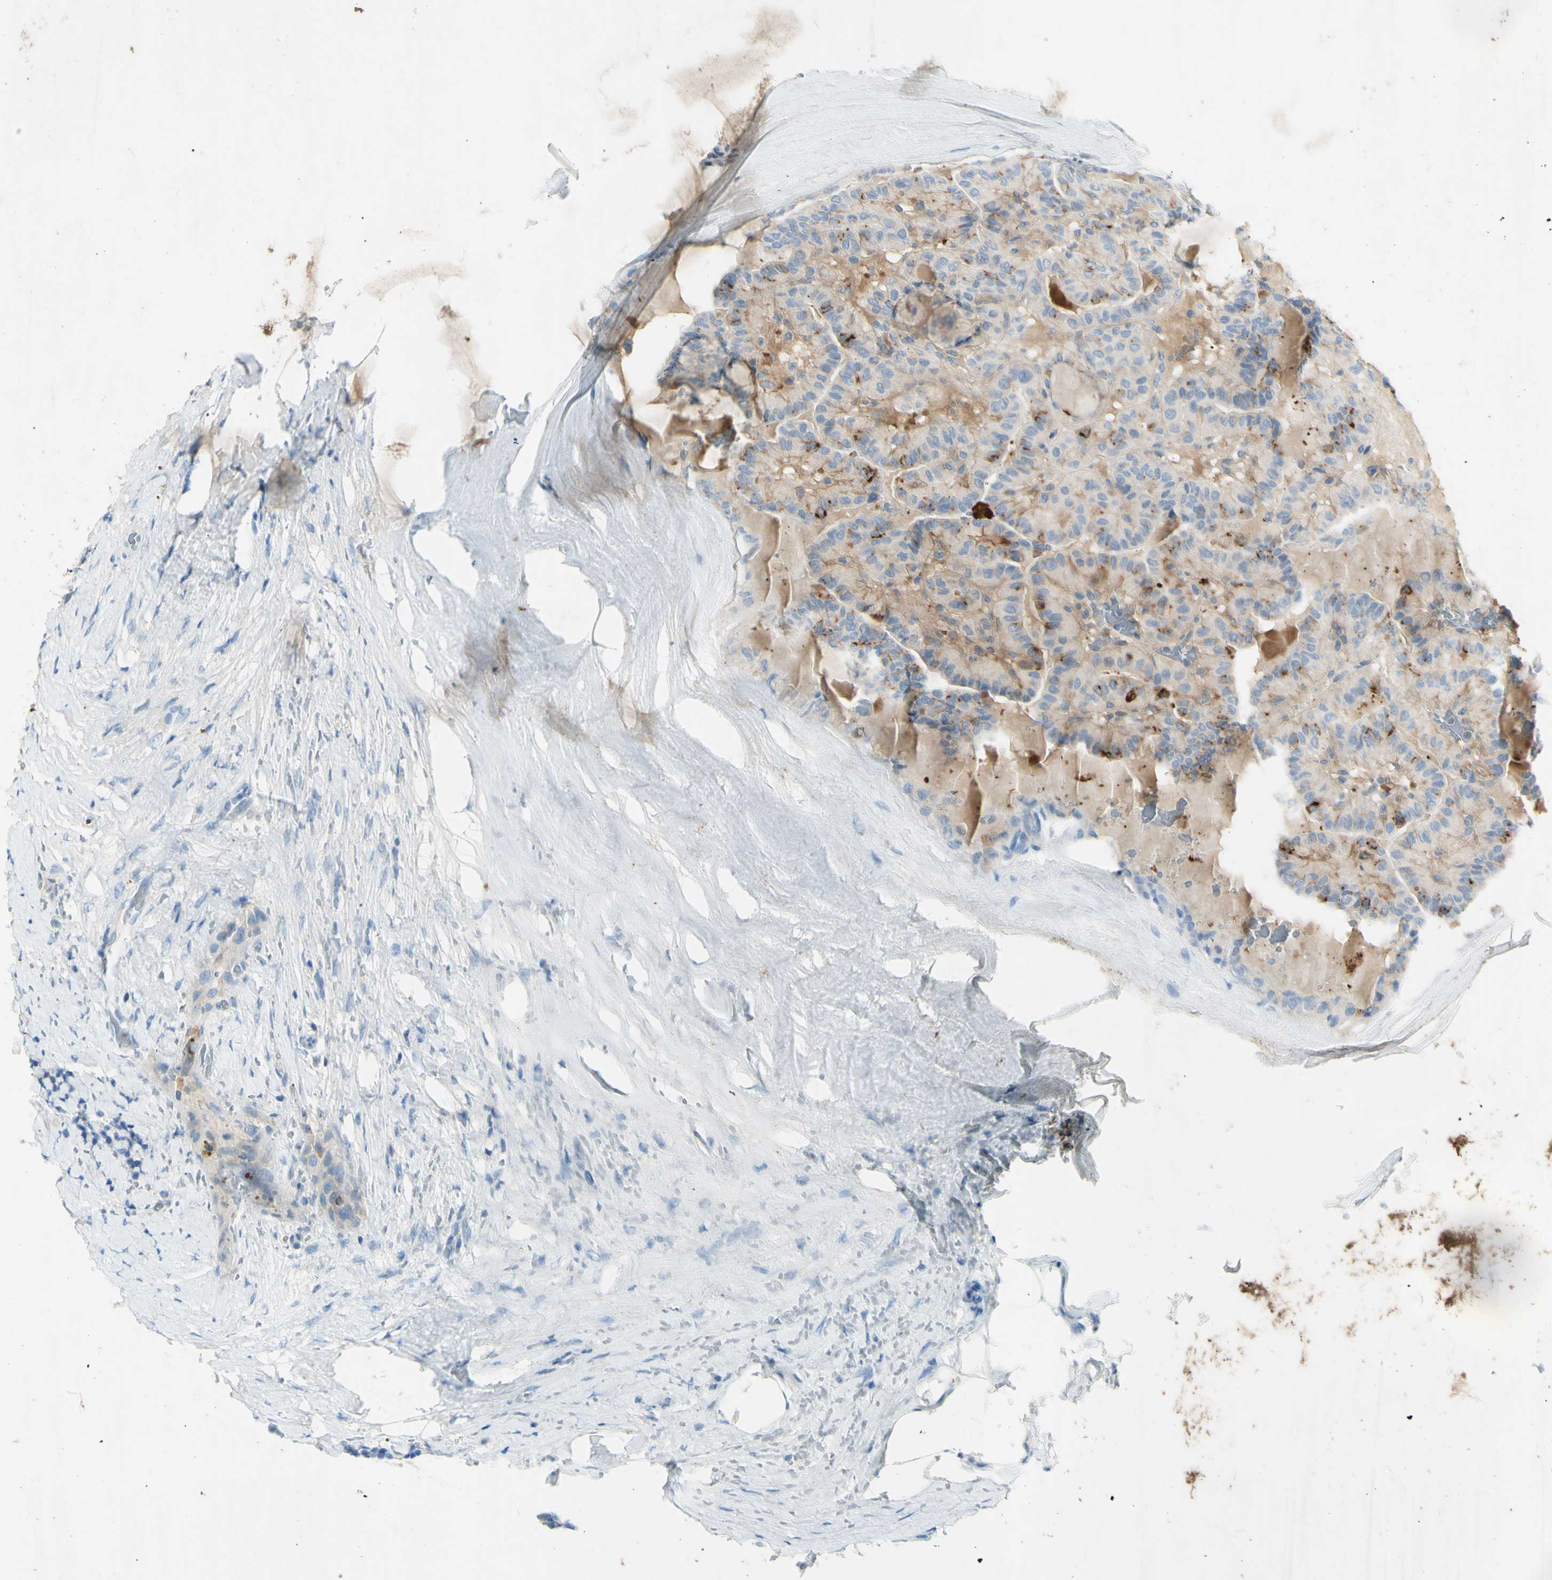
{"staining": {"intensity": "weak", "quantity": ">75%", "location": "cytoplasmic/membranous"}, "tissue": "thyroid cancer", "cell_type": "Tumor cells", "image_type": "cancer", "snomed": [{"axis": "morphology", "description": "Papillary adenocarcinoma, NOS"}, {"axis": "topography", "description": "Thyroid gland"}], "caption": "The image exhibits a brown stain indicating the presence of a protein in the cytoplasmic/membranous of tumor cells in thyroid papillary adenocarcinoma.", "gene": "GDF15", "patient": {"sex": "male", "age": 77}}